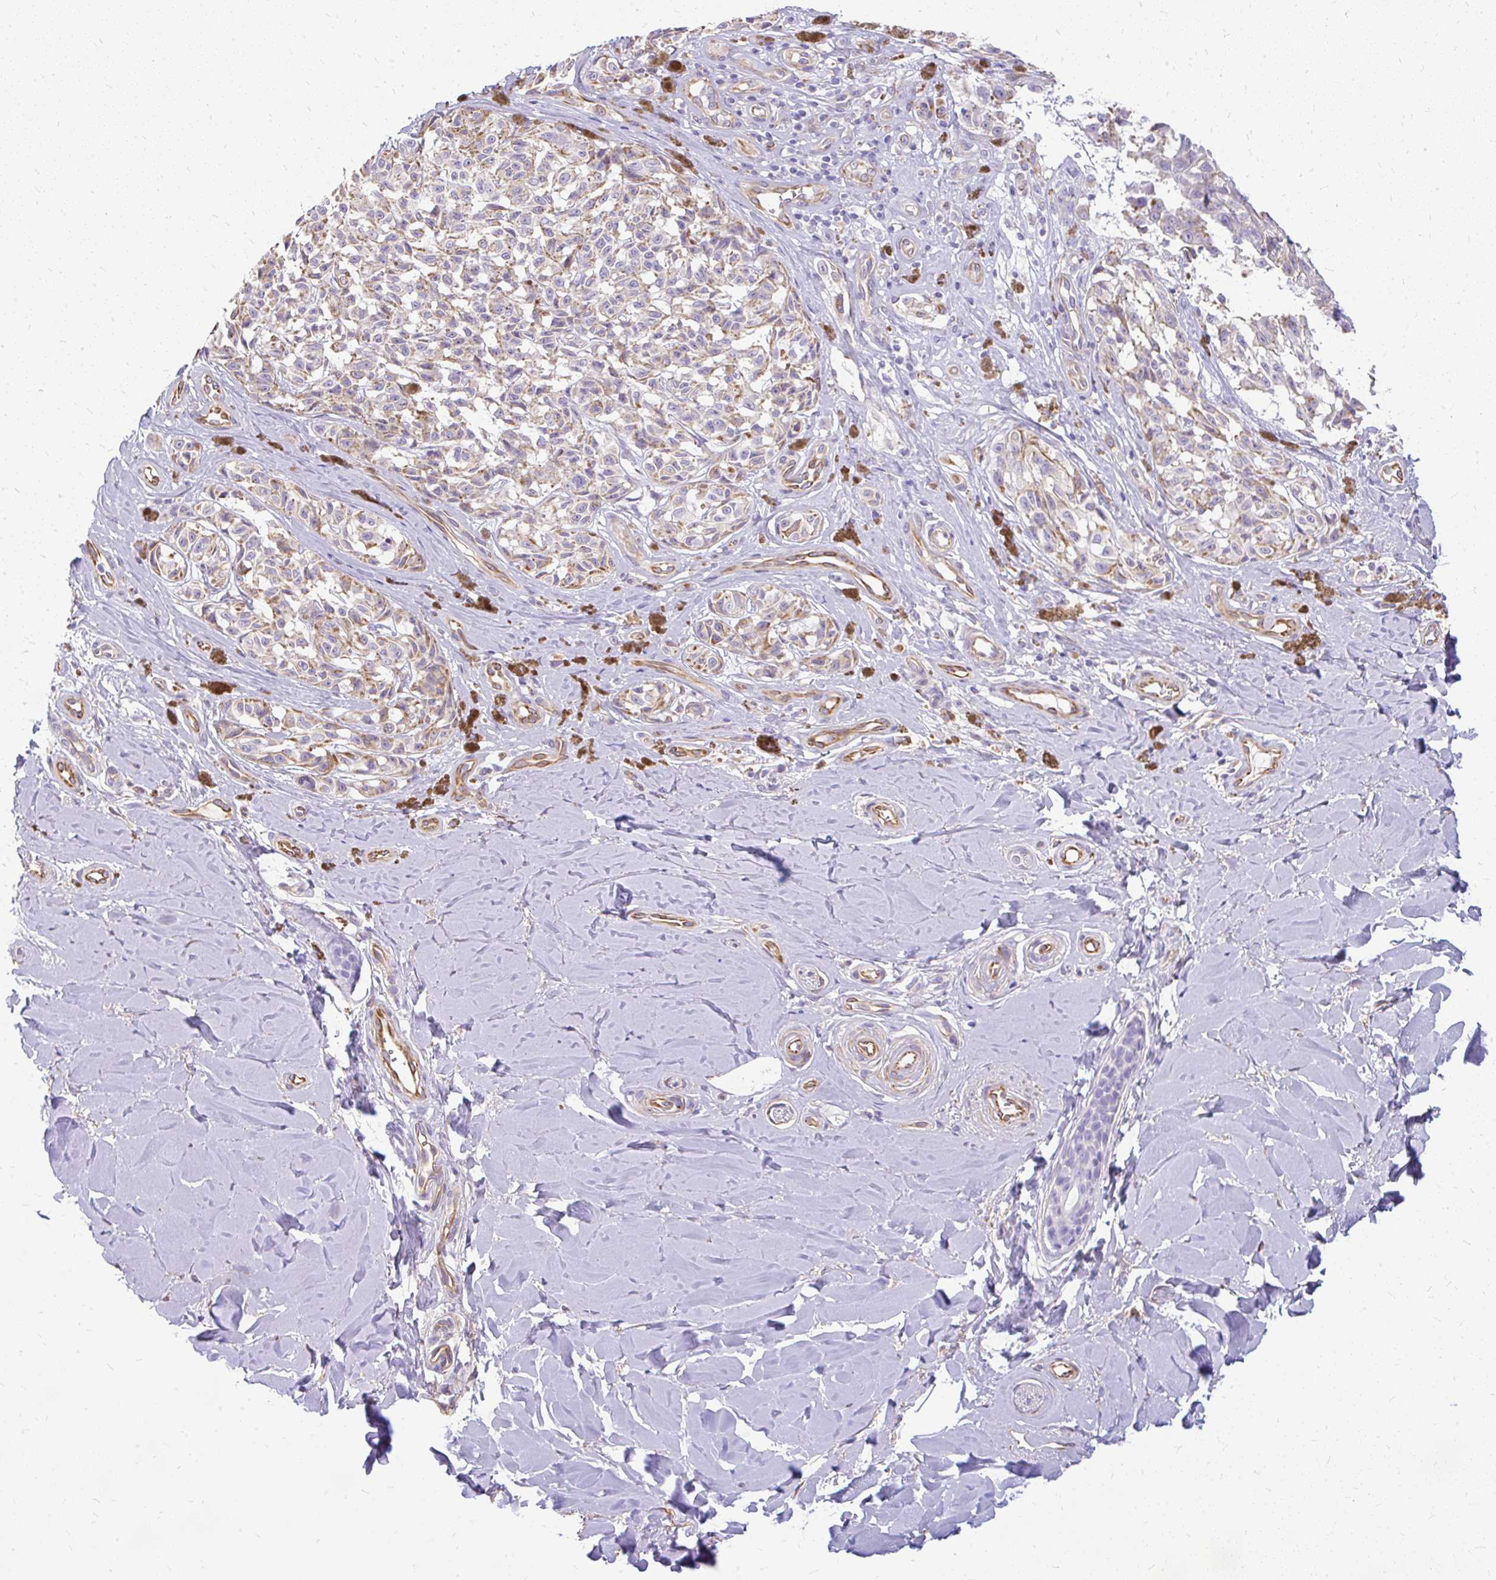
{"staining": {"intensity": "weak", "quantity": "25%-75%", "location": "cytoplasmic/membranous"}, "tissue": "melanoma", "cell_type": "Tumor cells", "image_type": "cancer", "snomed": [{"axis": "morphology", "description": "Malignant melanoma, NOS"}, {"axis": "topography", "description": "Skin"}], "caption": "High-power microscopy captured an IHC histopathology image of malignant melanoma, revealing weak cytoplasmic/membranous staining in approximately 25%-75% of tumor cells. Nuclei are stained in blue.", "gene": "FAM83C", "patient": {"sex": "female", "age": 65}}